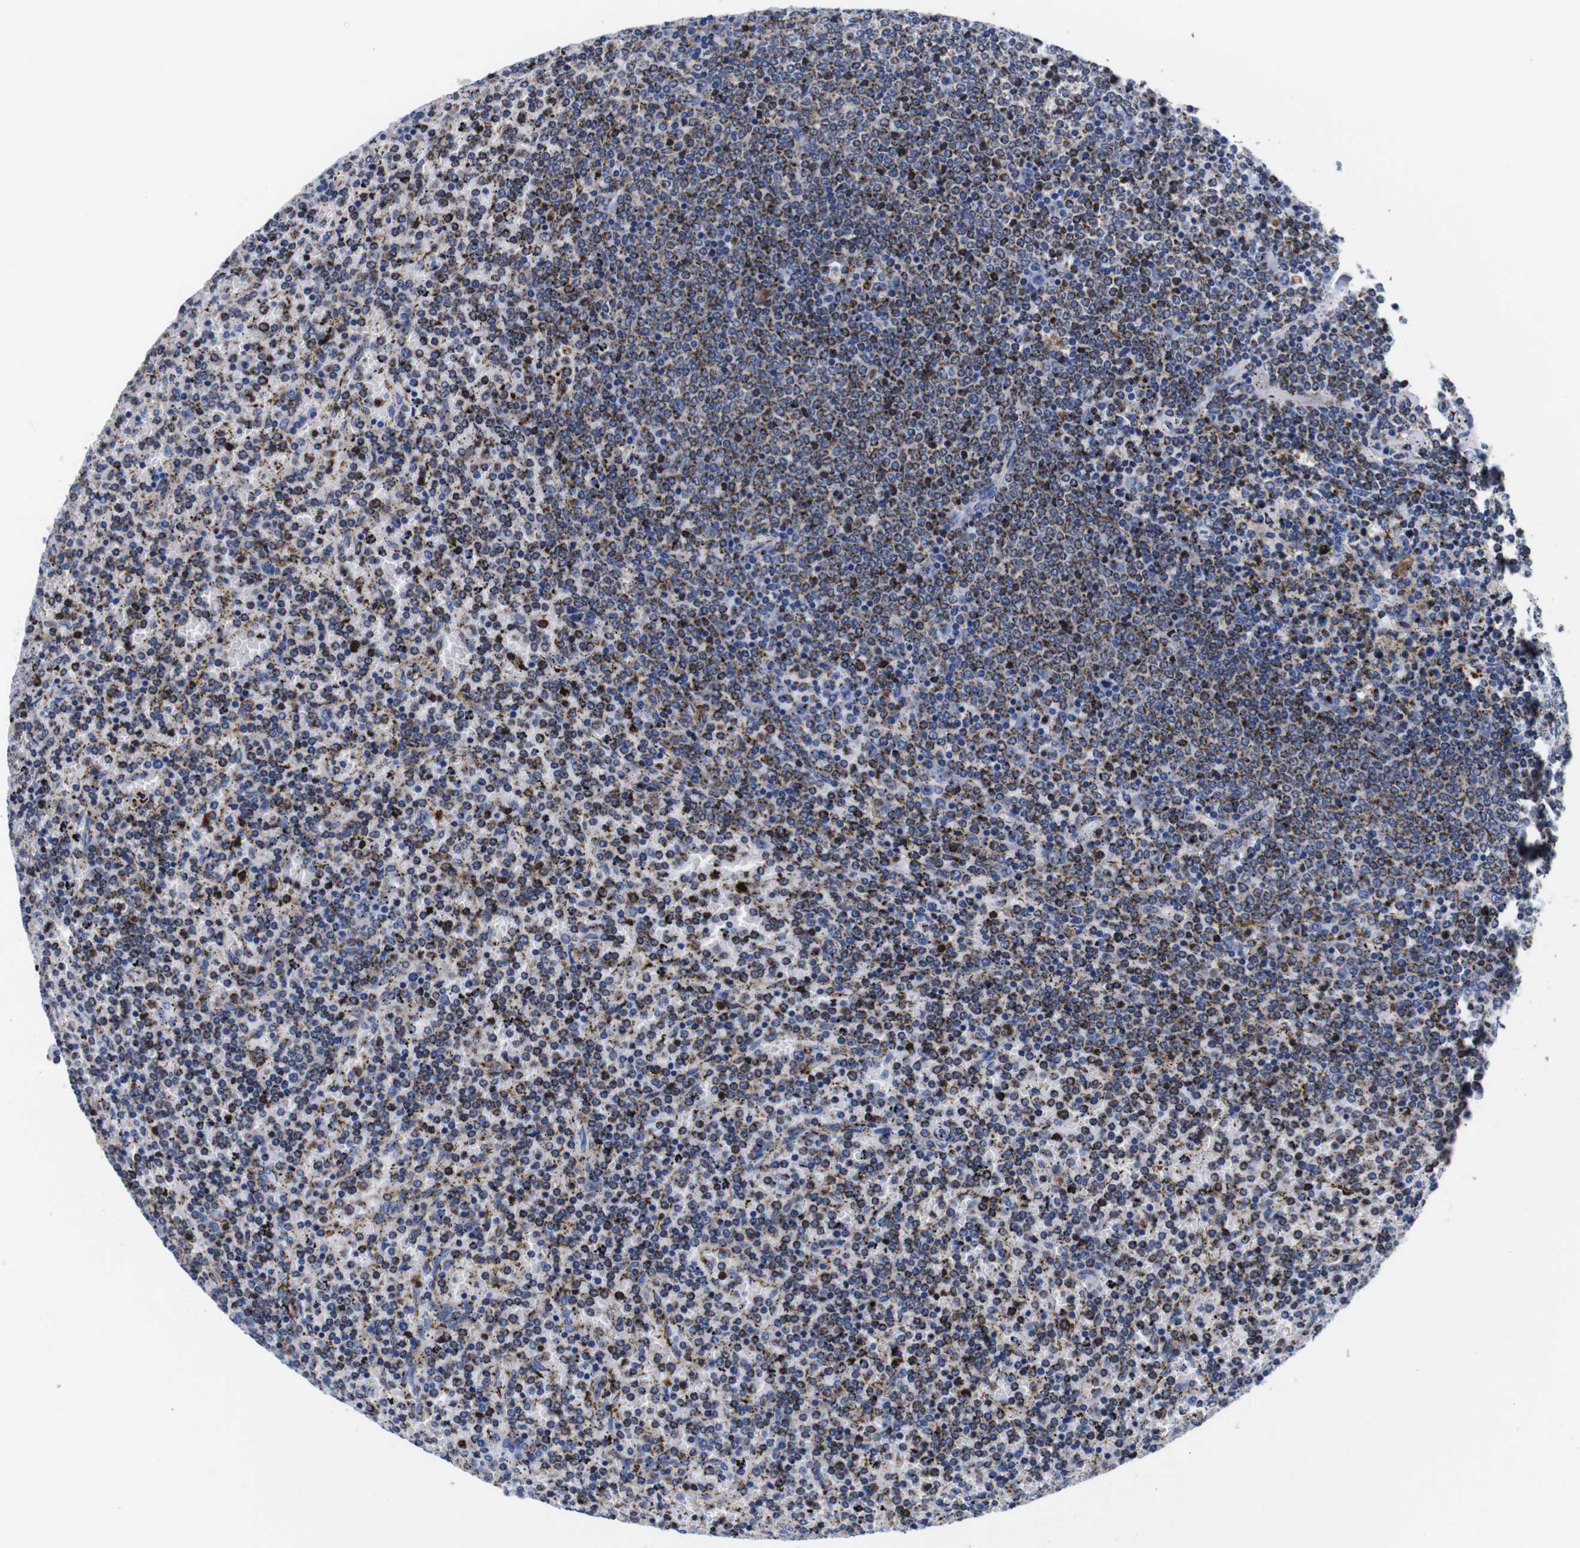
{"staining": {"intensity": "moderate", "quantity": ">75%", "location": "cytoplasmic/membranous"}, "tissue": "lymphoma", "cell_type": "Tumor cells", "image_type": "cancer", "snomed": [{"axis": "morphology", "description": "Malignant lymphoma, non-Hodgkin's type, Low grade"}, {"axis": "topography", "description": "Spleen"}], "caption": "A high-resolution image shows IHC staining of lymphoma, which demonstrates moderate cytoplasmic/membranous staining in about >75% of tumor cells.", "gene": "HLA-DMB", "patient": {"sex": "female", "age": 77}}